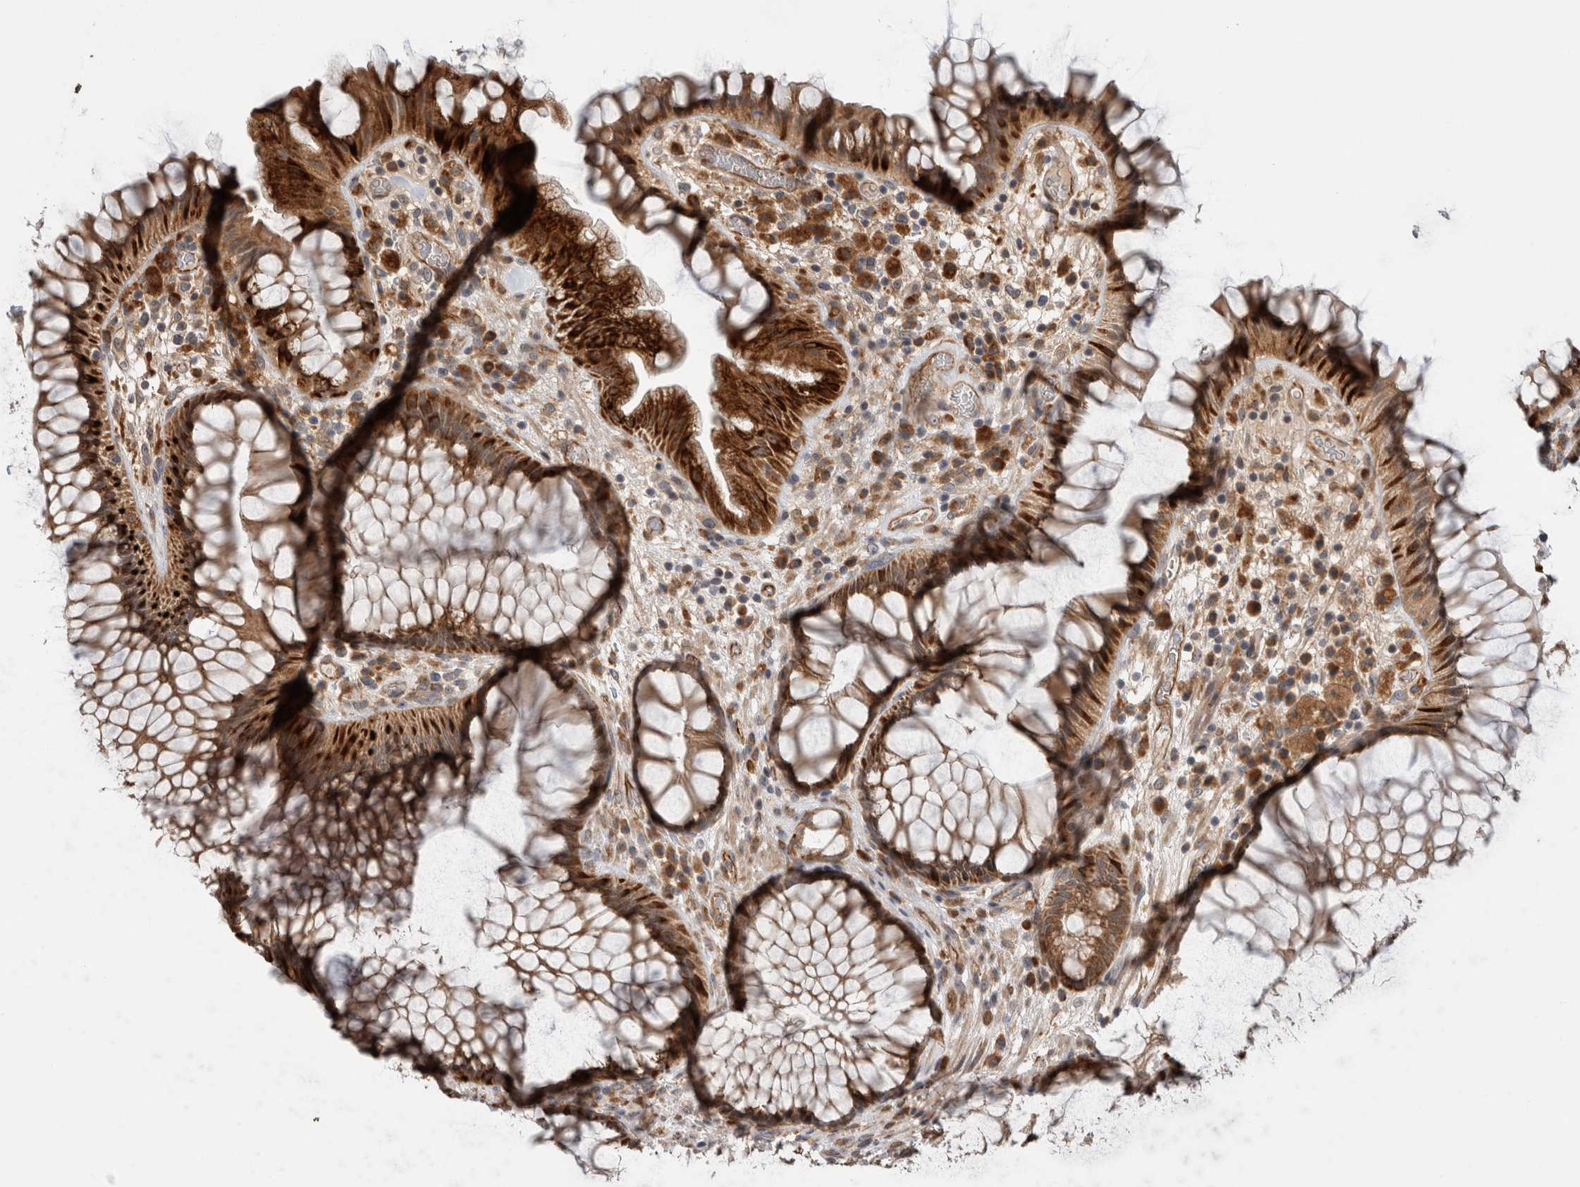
{"staining": {"intensity": "strong", "quantity": ">75%", "location": "cytoplasmic/membranous"}, "tissue": "rectum", "cell_type": "Glandular cells", "image_type": "normal", "snomed": [{"axis": "morphology", "description": "Normal tissue, NOS"}, {"axis": "topography", "description": "Rectum"}], "caption": "Protein expression analysis of normal rectum displays strong cytoplasmic/membranous staining in approximately >75% of glandular cells. (DAB IHC, brown staining for protein, blue staining for nuclei).", "gene": "ADGRL3", "patient": {"sex": "male", "age": 51}}